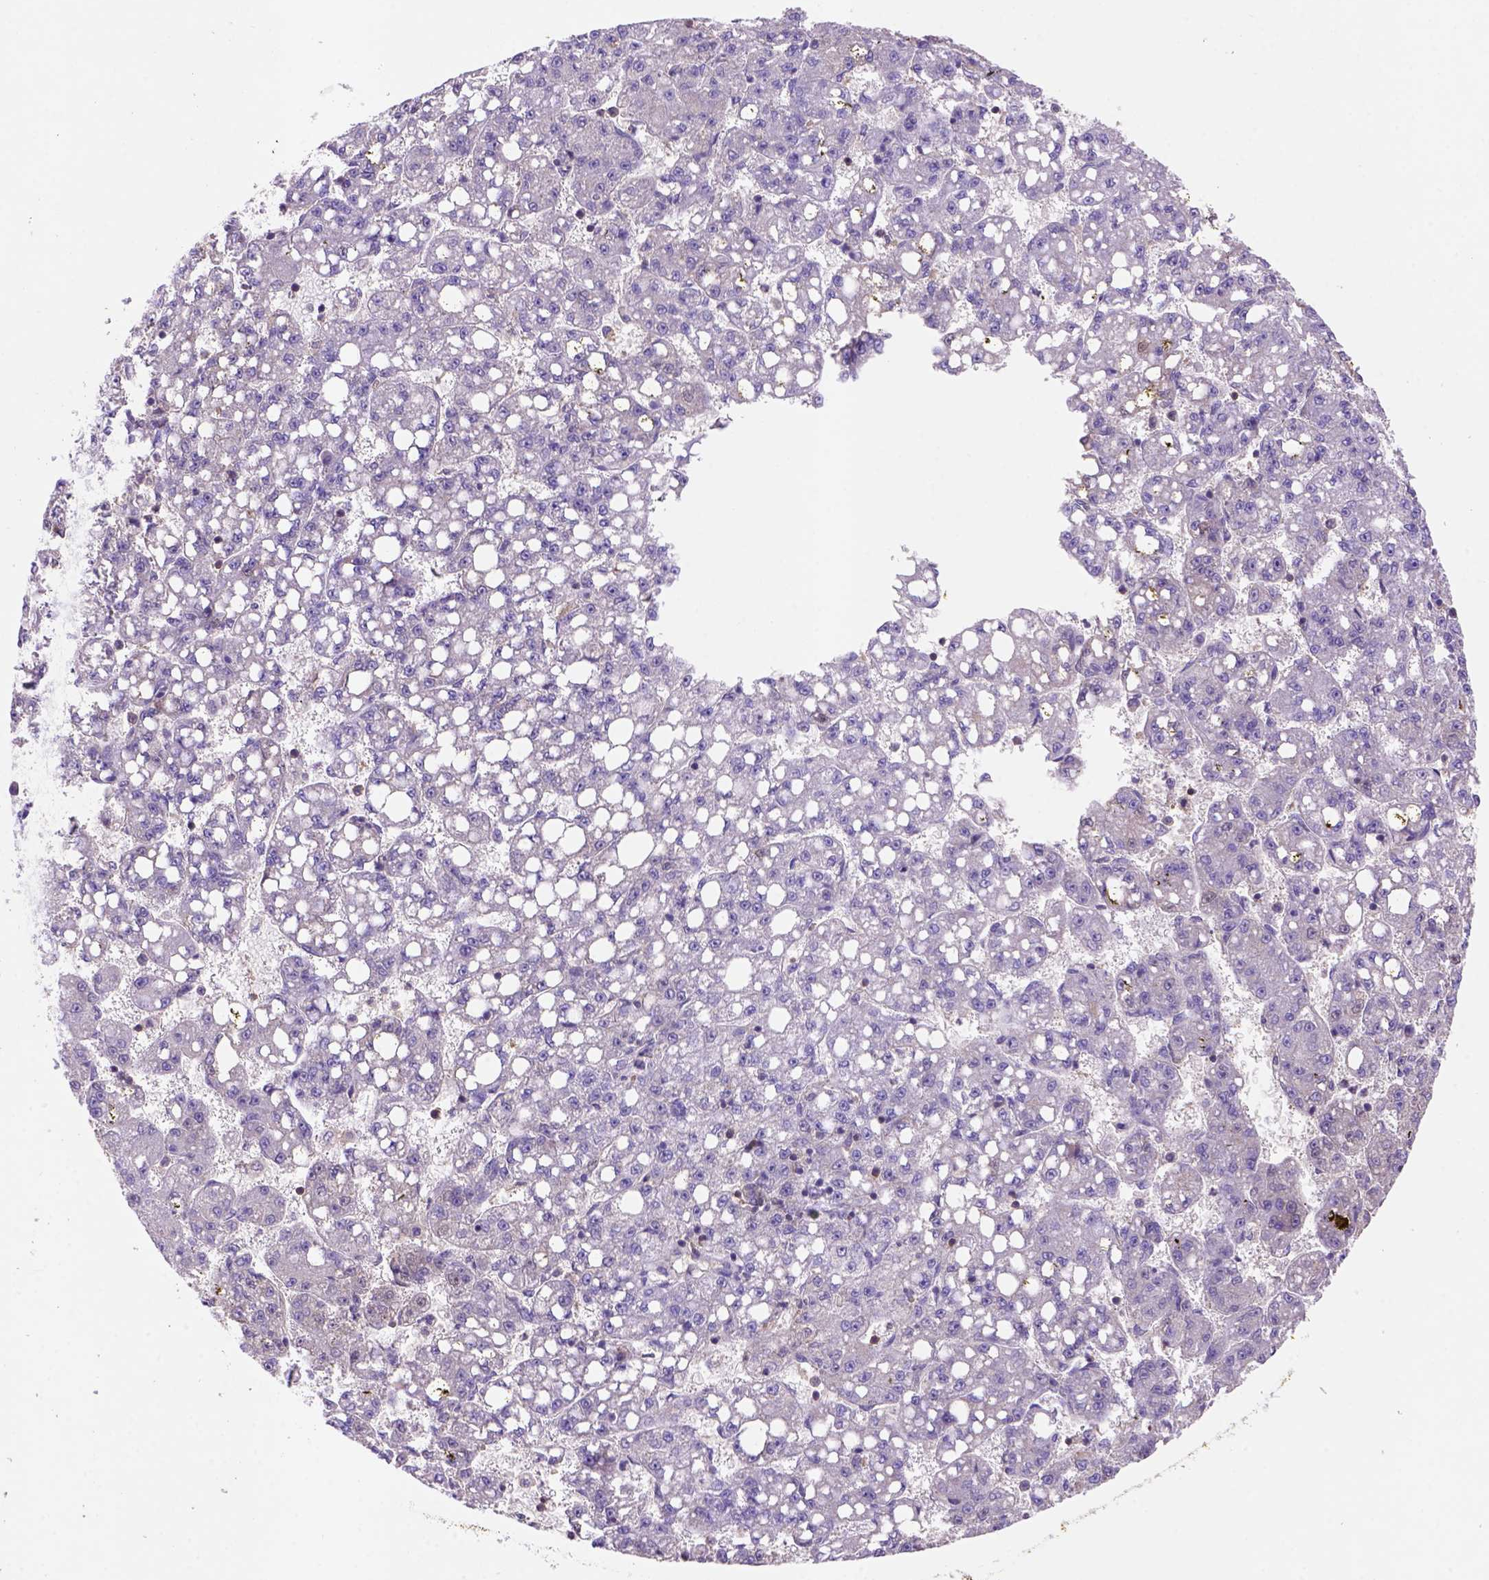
{"staining": {"intensity": "negative", "quantity": "none", "location": "none"}, "tissue": "liver cancer", "cell_type": "Tumor cells", "image_type": "cancer", "snomed": [{"axis": "morphology", "description": "Carcinoma, Hepatocellular, NOS"}, {"axis": "topography", "description": "Liver"}], "caption": "Immunohistochemical staining of liver cancer demonstrates no significant expression in tumor cells. The staining was performed using DAB to visualize the protein expression in brown, while the nuclei were stained in blue with hematoxylin (Magnification: 20x).", "gene": "INPP5D", "patient": {"sex": "female", "age": 65}}